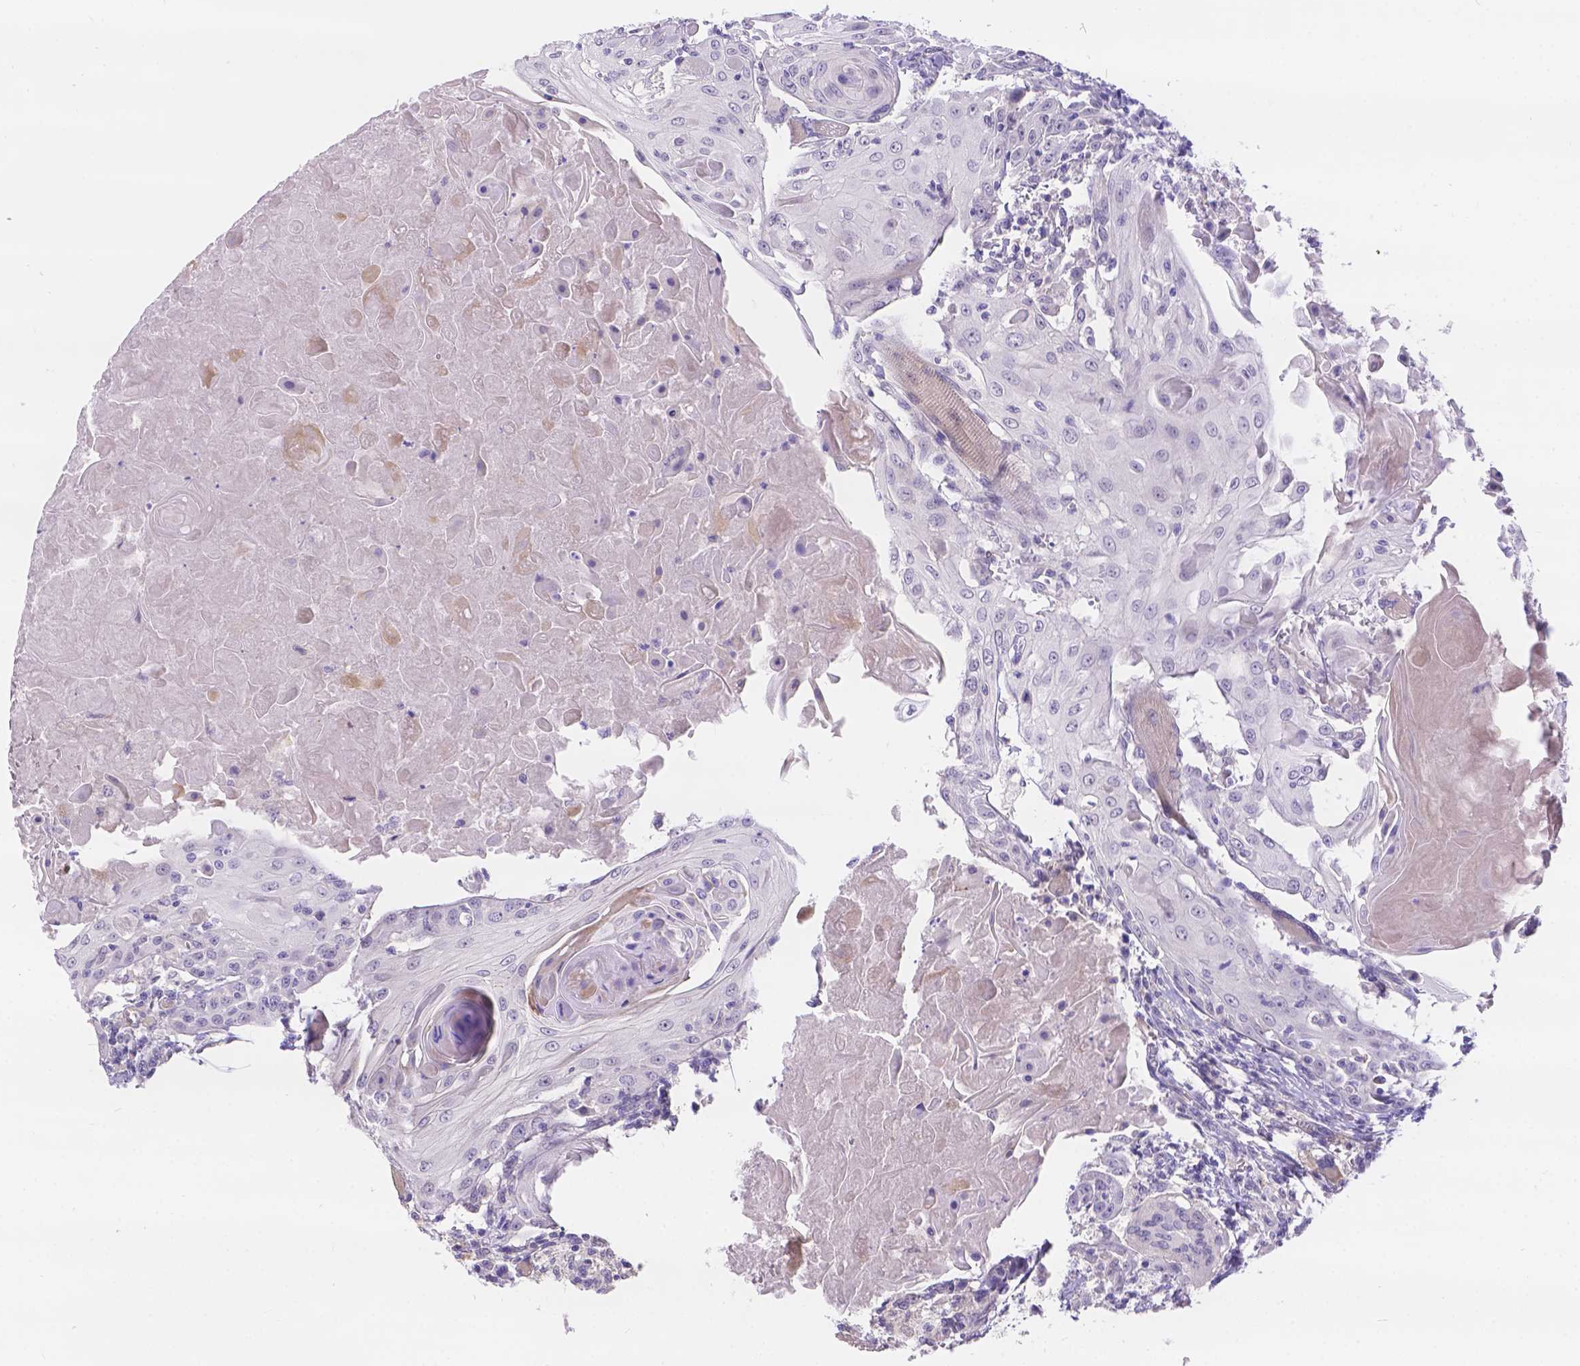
{"staining": {"intensity": "negative", "quantity": "none", "location": "none"}, "tissue": "head and neck cancer", "cell_type": "Tumor cells", "image_type": "cancer", "snomed": [{"axis": "morphology", "description": "Squamous cell carcinoma, NOS"}, {"axis": "topography", "description": "Head-Neck"}], "caption": "Head and neck cancer (squamous cell carcinoma) stained for a protein using immunohistochemistry (IHC) shows no positivity tumor cells.", "gene": "DLEC1", "patient": {"sex": "female", "age": 80}}